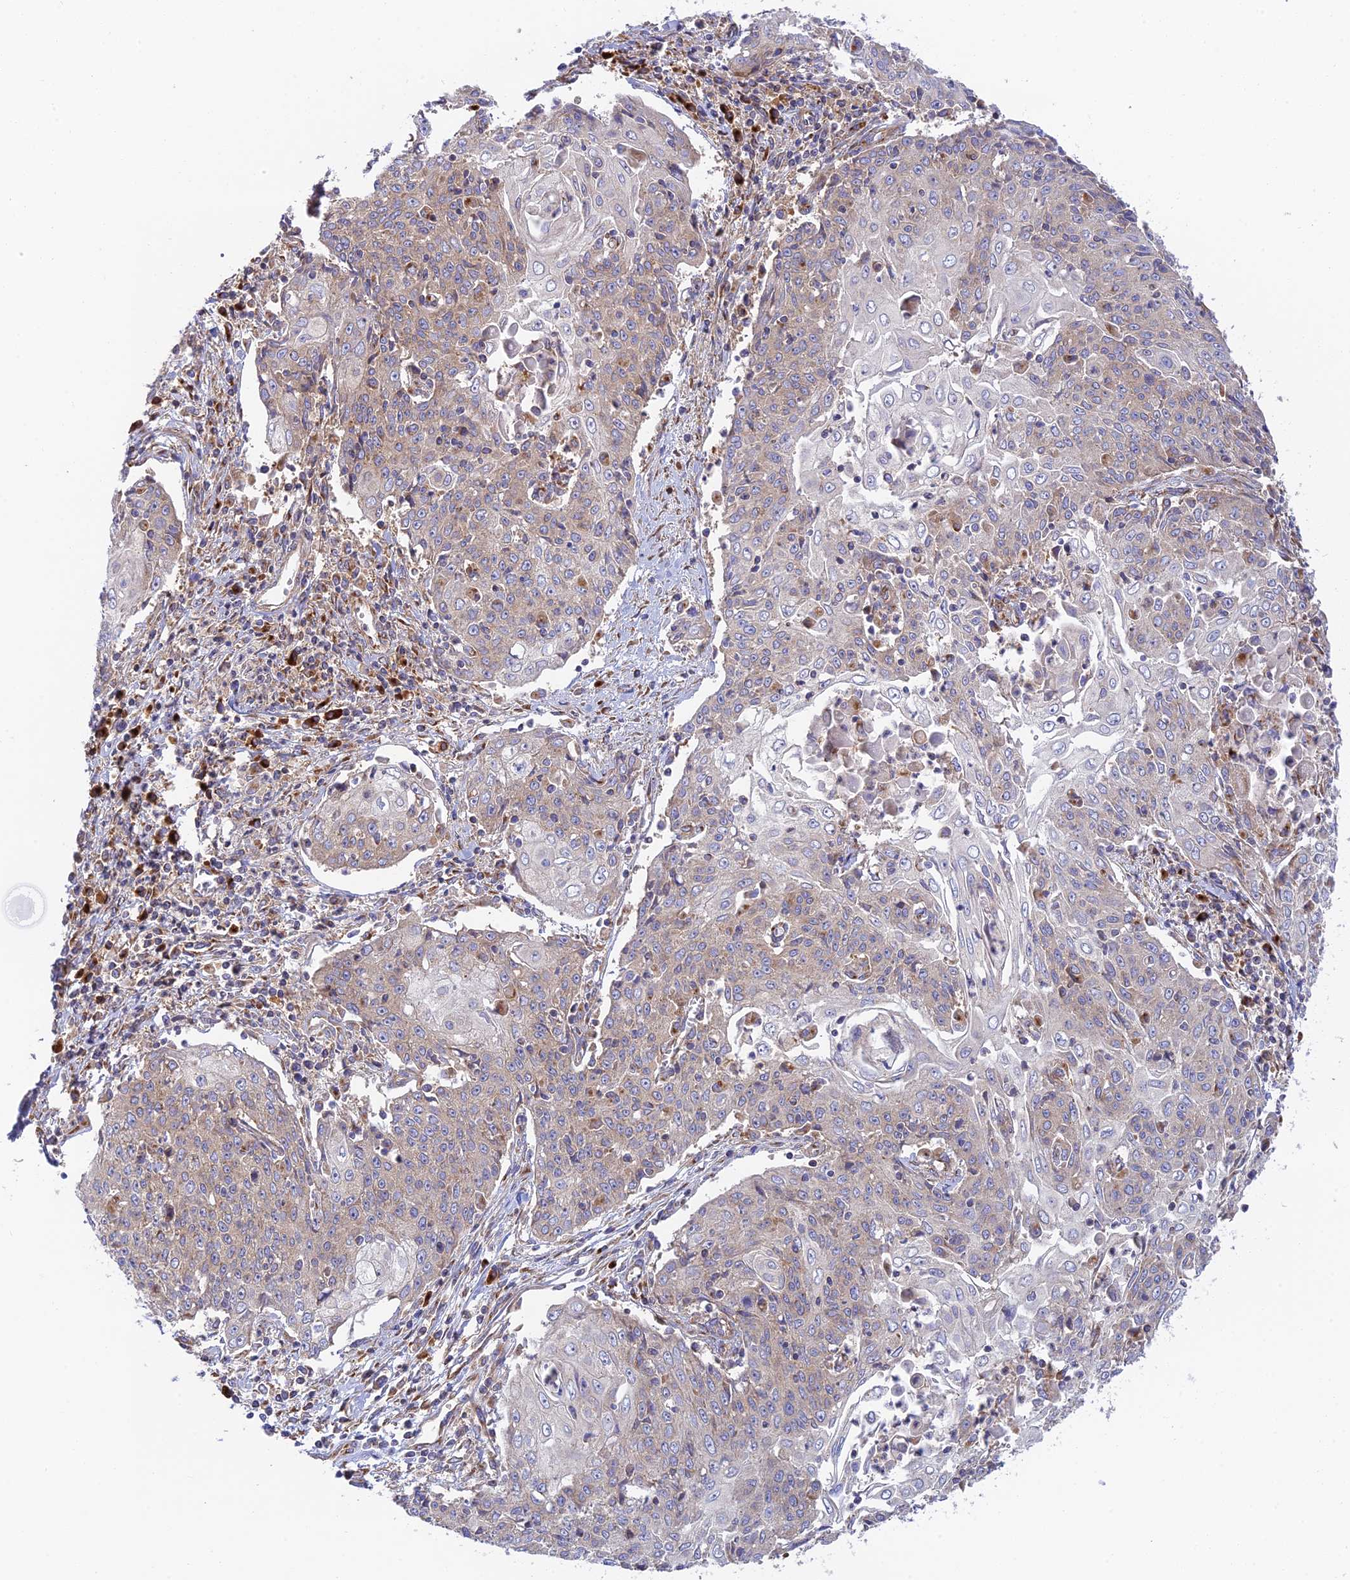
{"staining": {"intensity": "weak", "quantity": "<25%", "location": "cytoplasmic/membranous"}, "tissue": "cervical cancer", "cell_type": "Tumor cells", "image_type": "cancer", "snomed": [{"axis": "morphology", "description": "Squamous cell carcinoma, NOS"}, {"axis": "topography", "description": "Cervix"}], "caption": "Histopathology image shows no significant protein expression in tumor cells of cervical cancer.", "gene": "GOLGA3", "patient": {"sex": "female", "age": 48}}